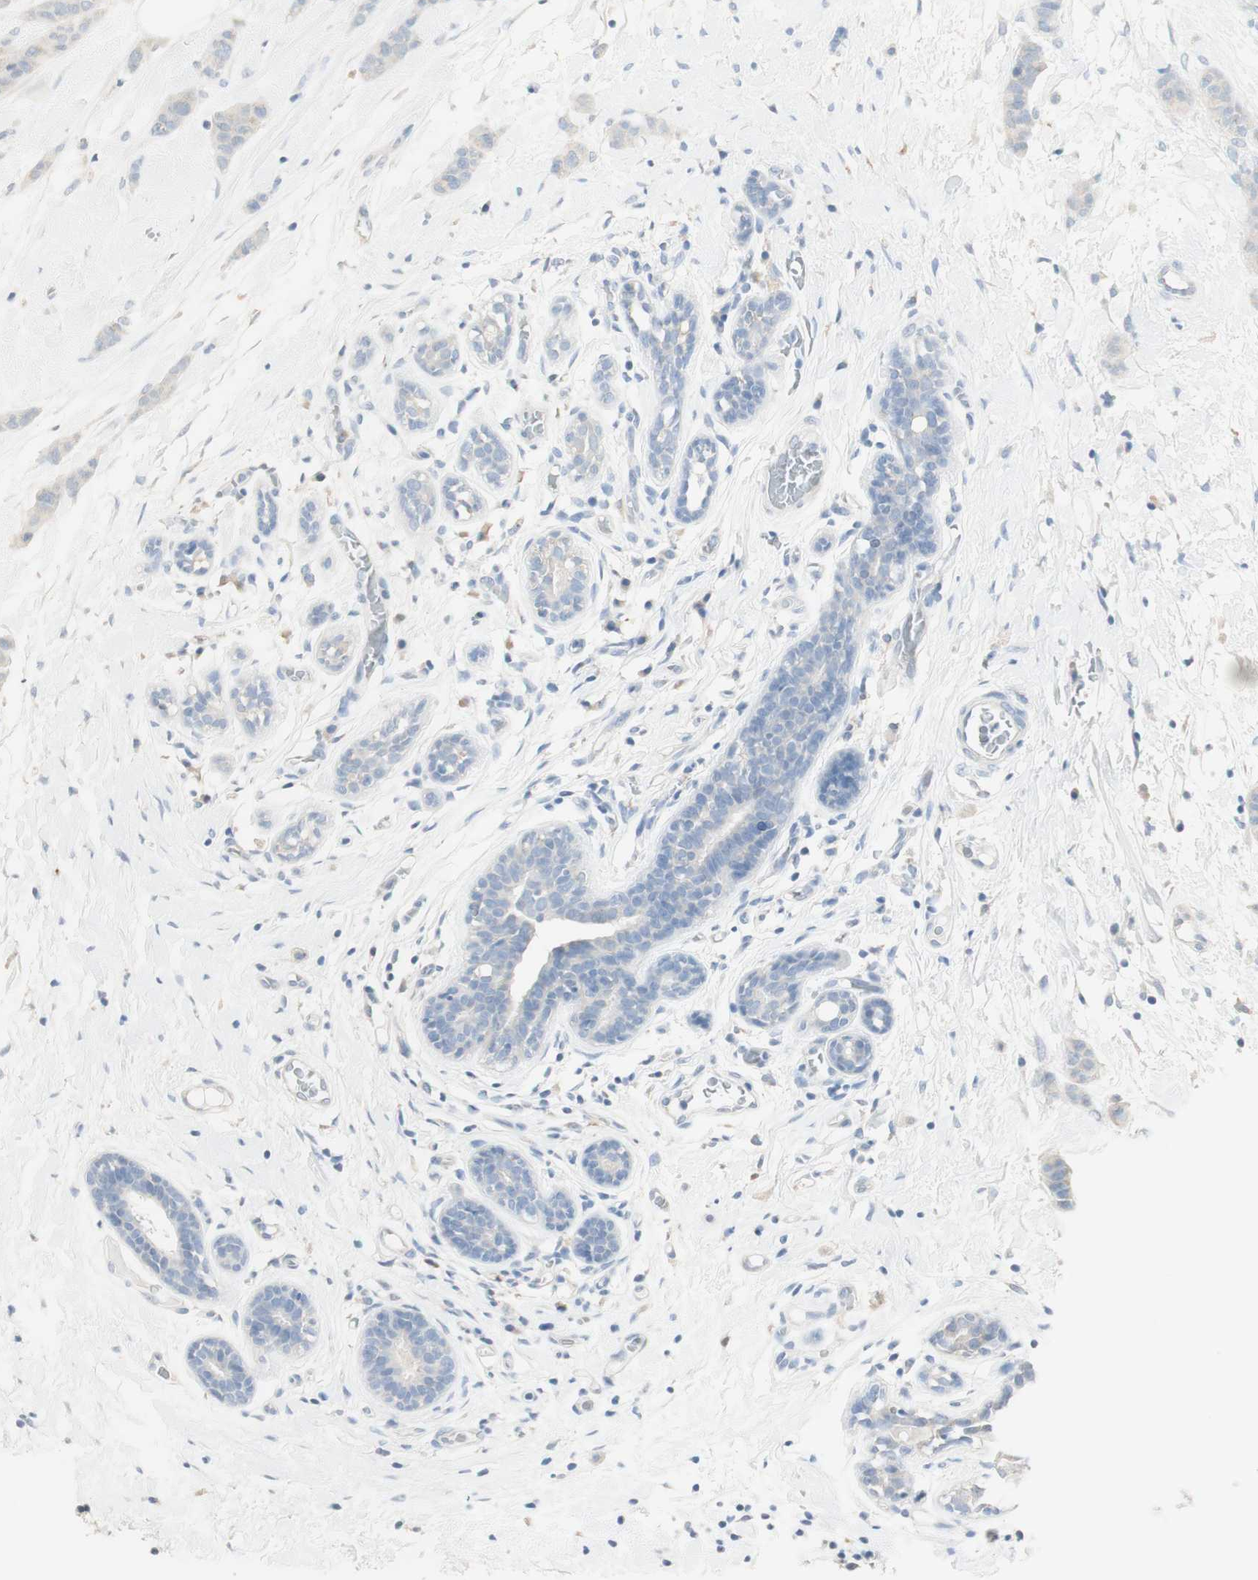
{"staining": {"intensity": "negative", "quantity": "none", "location": "none"}, "tissue": "breast cancer", "cell_type": "Tumor cells", "image_type": "cancer", "snomed": [{"axis": "morphology", "description": "Normal tissue, NOS"}, {"axis": "morphology", "description": "Duct carcinoma"}, {"axis": "topography", "description": "Breast"}], "caption": "An immunohistochemistry (IHC) image of breast cancer (infiltrating ductal carcinoma) is shown. There is no staining in tumor cells of breast cancer (infiltrating ductal carcinoma).", "gene": "ART3", "patient": {"sex": "female", "age": 40}}